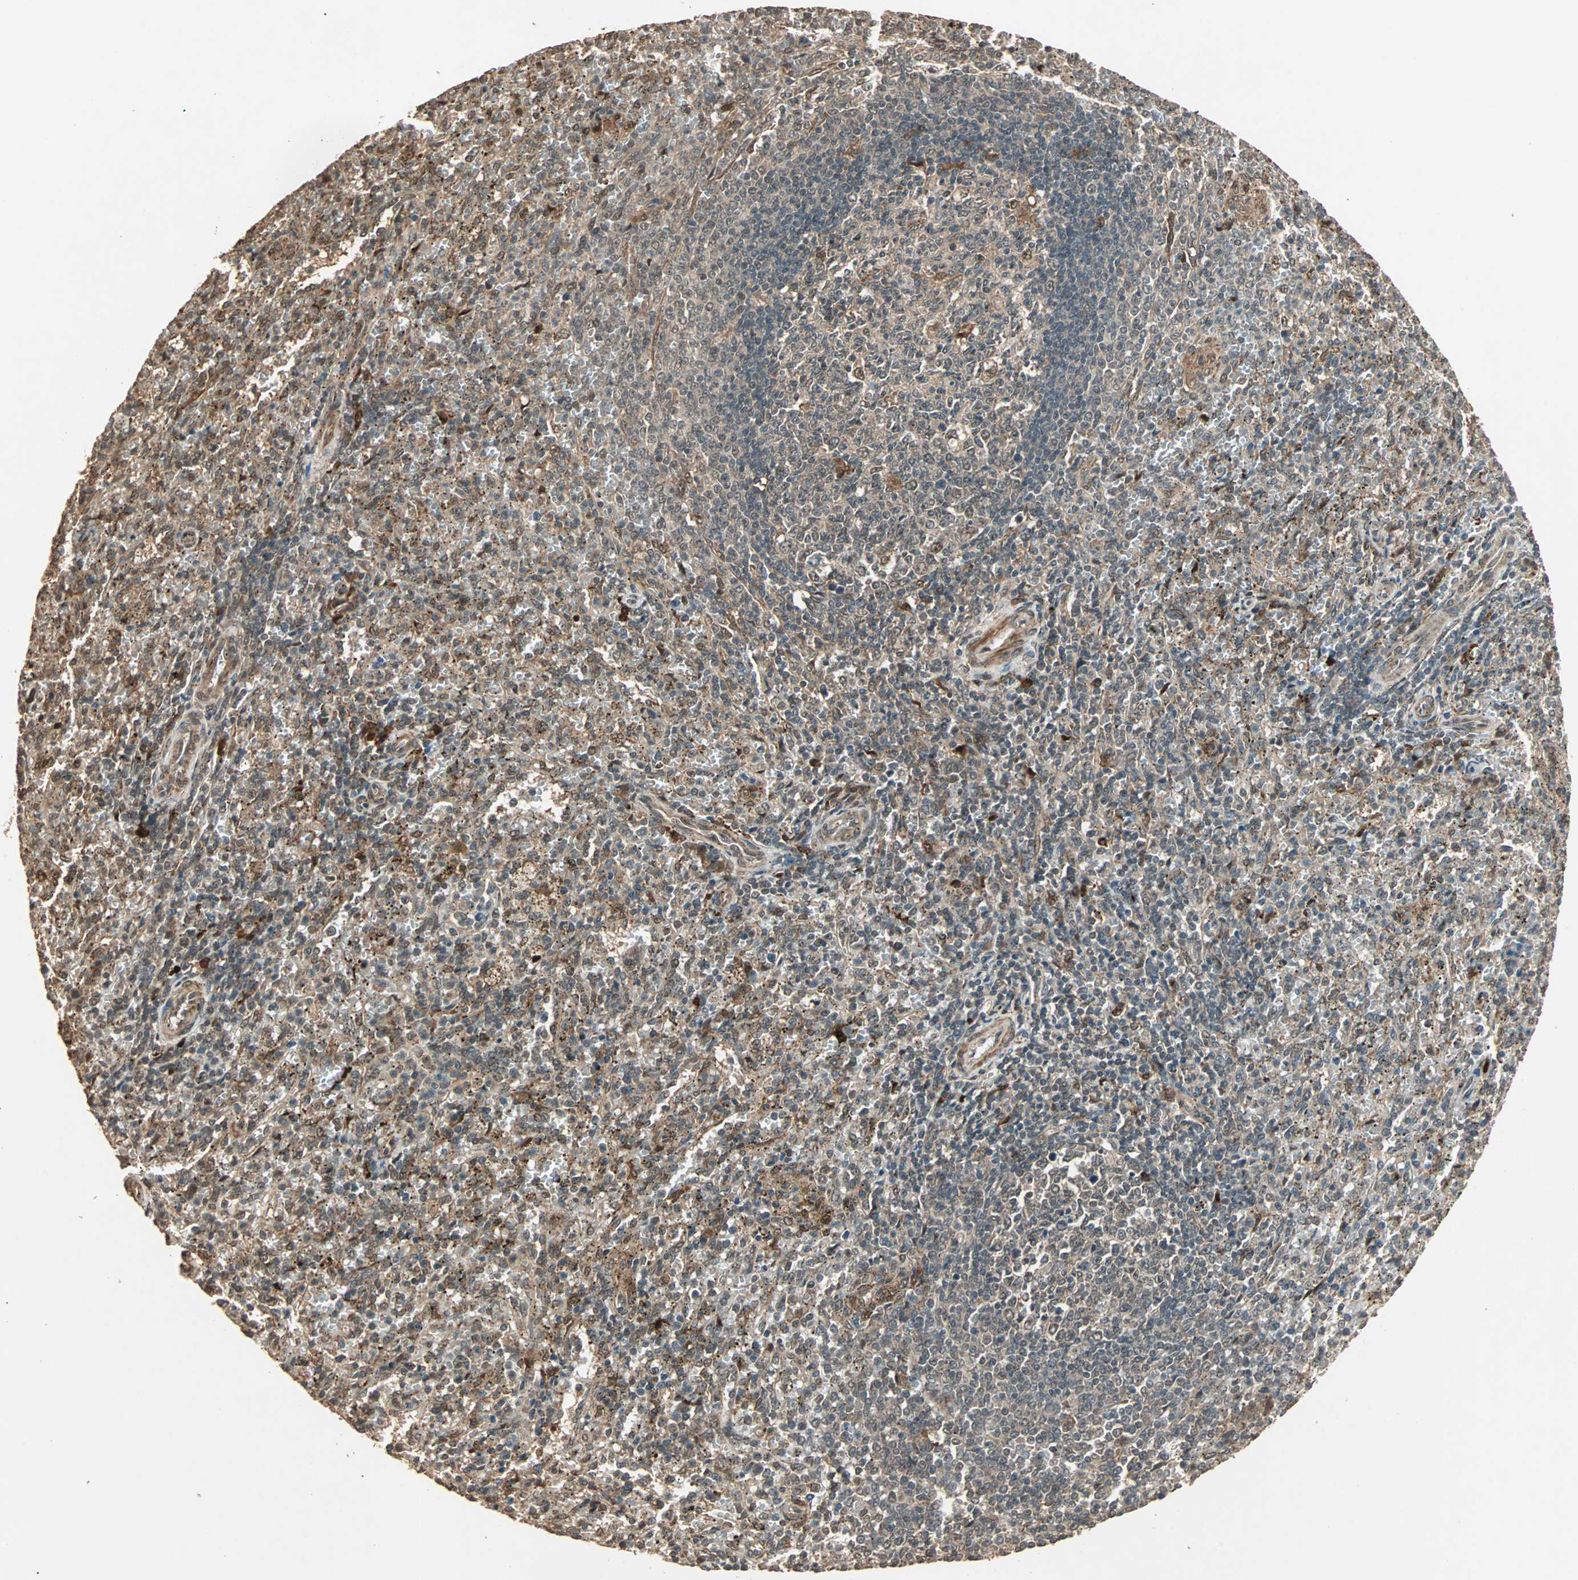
{"staining": {"intensity": "weak", "quantity": "25%-75%", "location": "cytoplasmic/membranous"}, "tissue": "spleen", "cell_type": "Cells in red pulp", "image_type": "normal", "snomed": [{"axis": "morphology", "description": "Normal tissue, NOS"}, {"axis": "topography", "description": "Spleen"}], "caption": "Approximately 25%-75% of cells in red pulp in unremarkable spleen show weak cytoplasmic/membranous protein expression as visualized by brown immunohistochemical staining.", "gene": "ZSCAN31", "patient": {"sex": "female", "age": 10}}